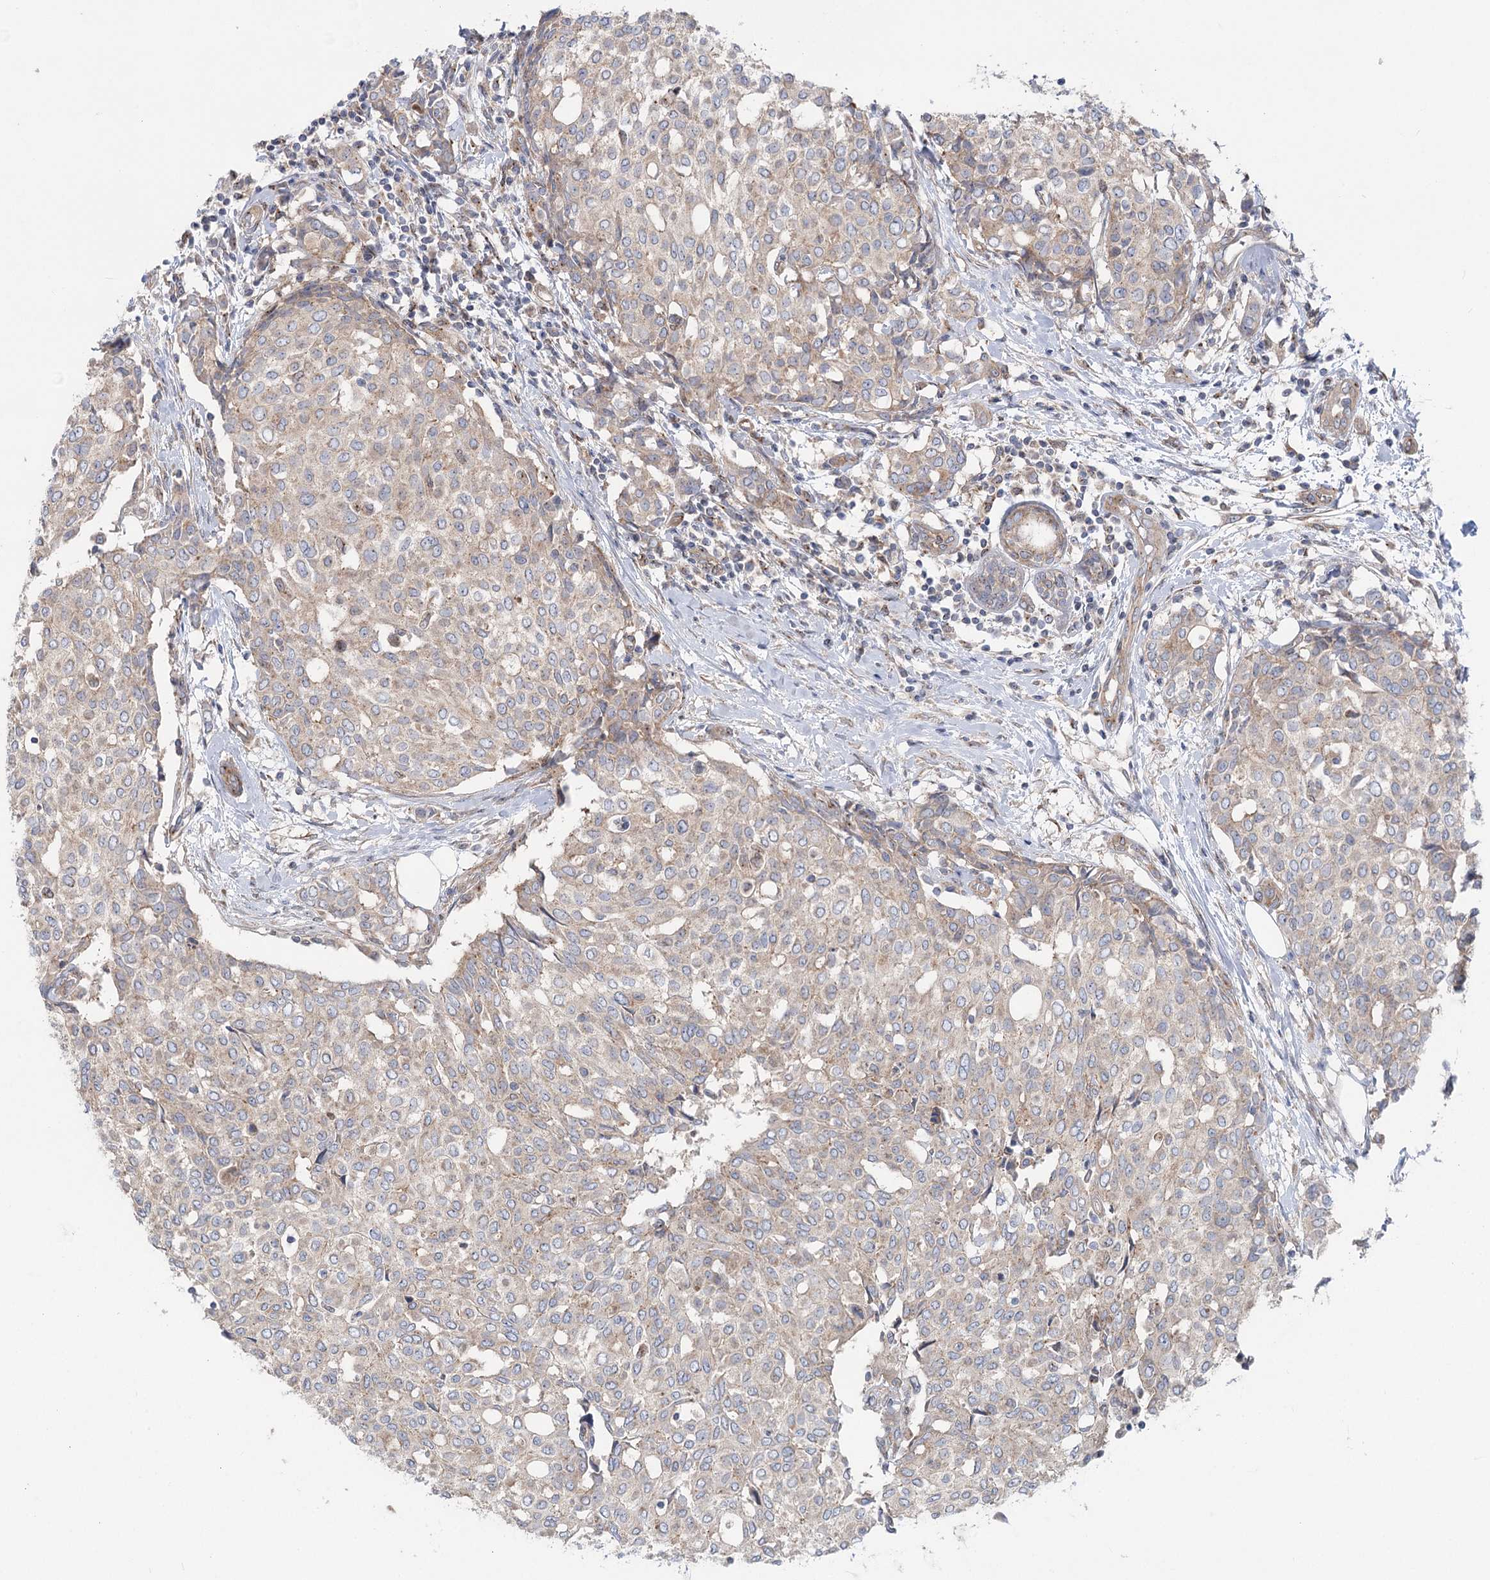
{"staining": {"intensity": "weak", "quantity": ">75%", "location": "cytoplasmic/membranous"}, "tissue": "breast cancer", "cell_type": "Tumor cells", "image_type": "cancer", "snomed": [{"axis": "morphology", "description": "Lobular carcinoma"}, {"axis": "topography", "description": "Breast"}], "caption": "High-magnification brightfield microscopy of breast cancer stained with DAB (brown) and counterstained with hematoxylin (blue). tumor cells exhibit weak cytoplasmic/membranous staining is seen in approximately>75% of cells.", "gene": "SCN11A", "patient": {"sex": "female", "age": 51}}